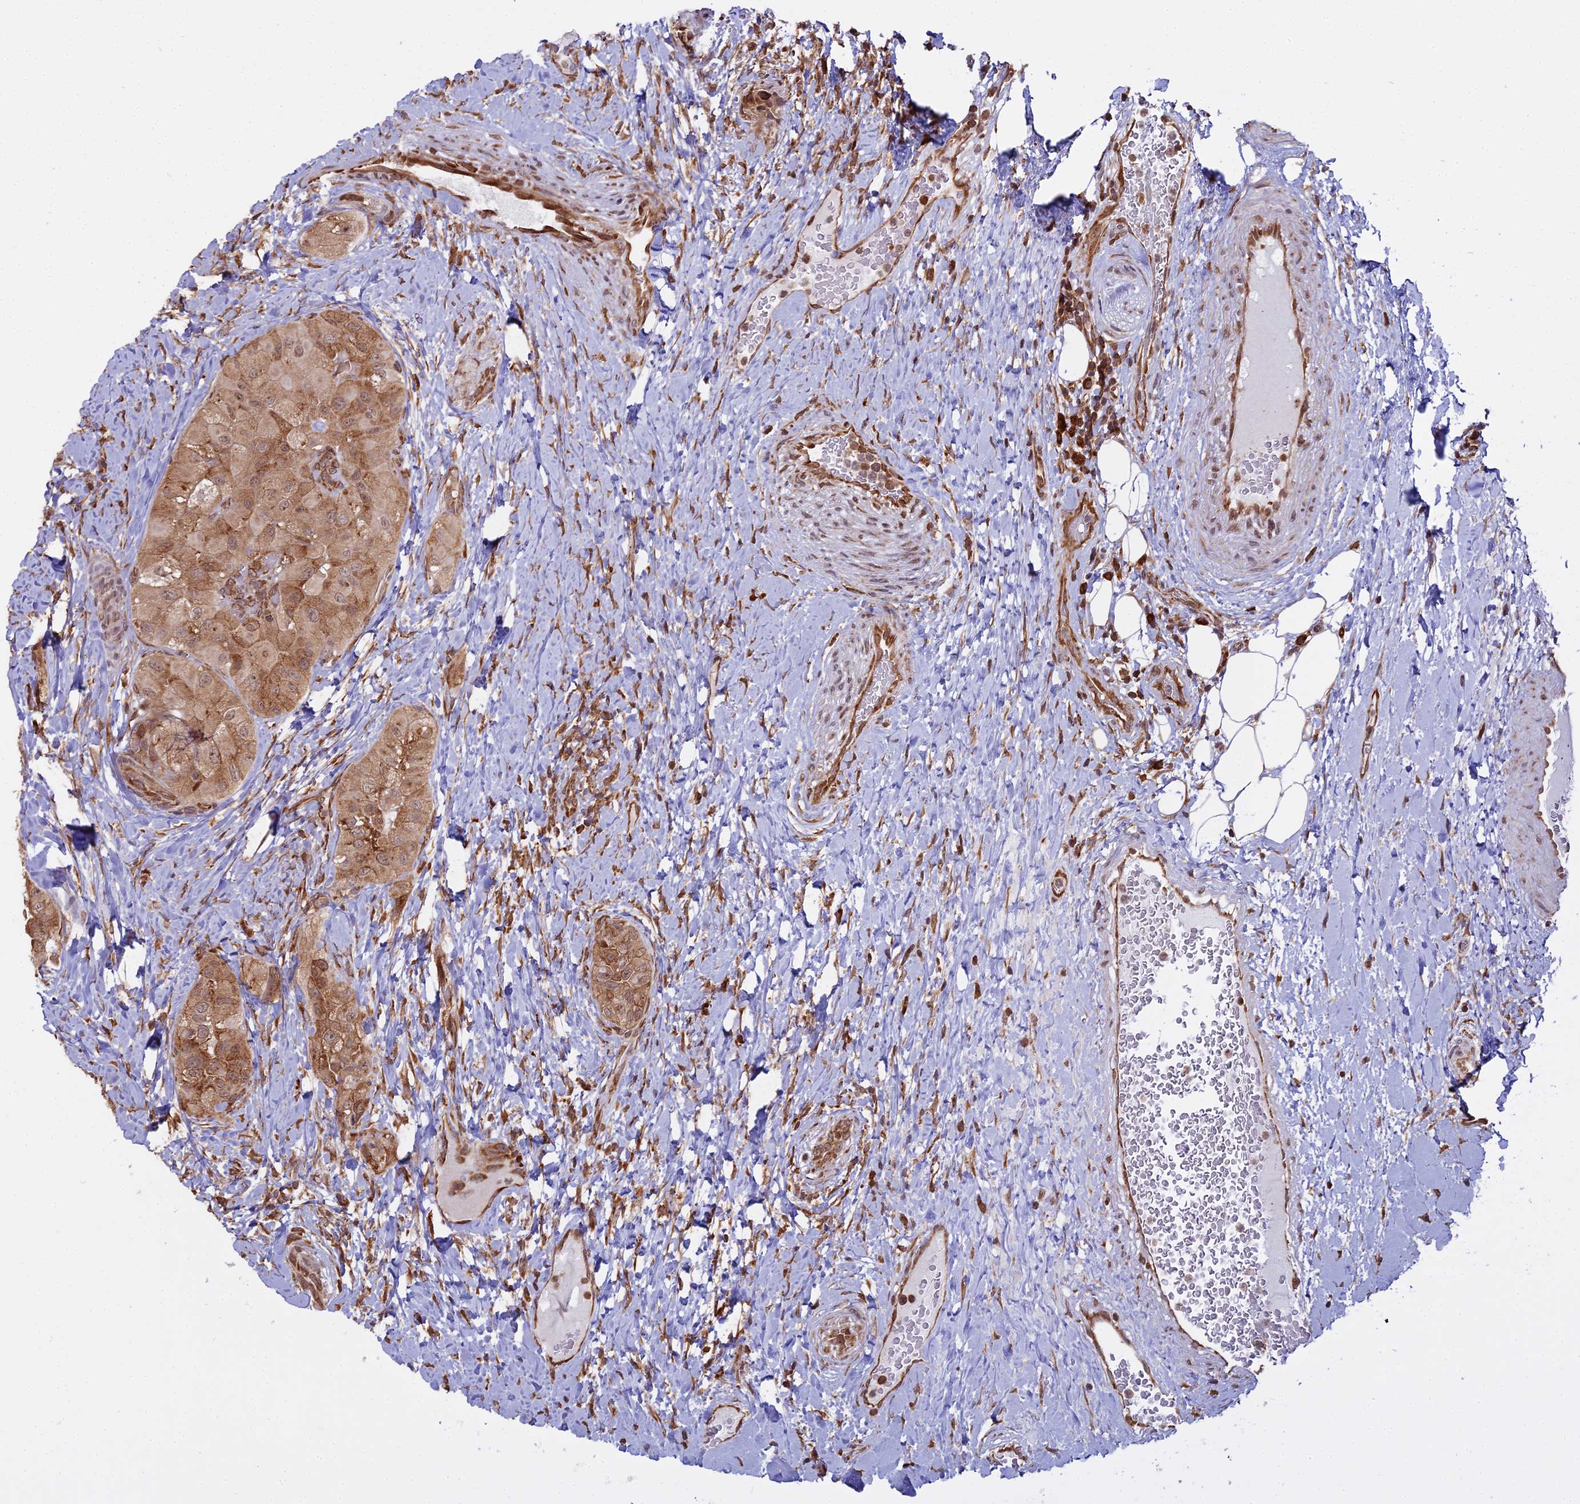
{"staining": {"intensity": "moderate", "quantity": ">75%", "location": "cytoplasmic/membranous"}, "tissue": "thyroid cancer", "cell_type": "Tumor cells", "image_type": "cancer", "snomed": [{"axis": "morphology", "description": "Normal tissue, NOS"}, {"axis": "morphology", "description": "Papillary adenocarcinoma, NOS"}, {"axis": "topography", "description": "Thyroid gland"}], "caption": "Papillary adenocarcinoma (thyroid) stained with DAB immunohistochemistry displays medium levels of moderate cytoplasmic/membranous positivity in about >75% of tumor cells.", "gene": "RPL26", "patient": {"sex": "female", "age": 59}}